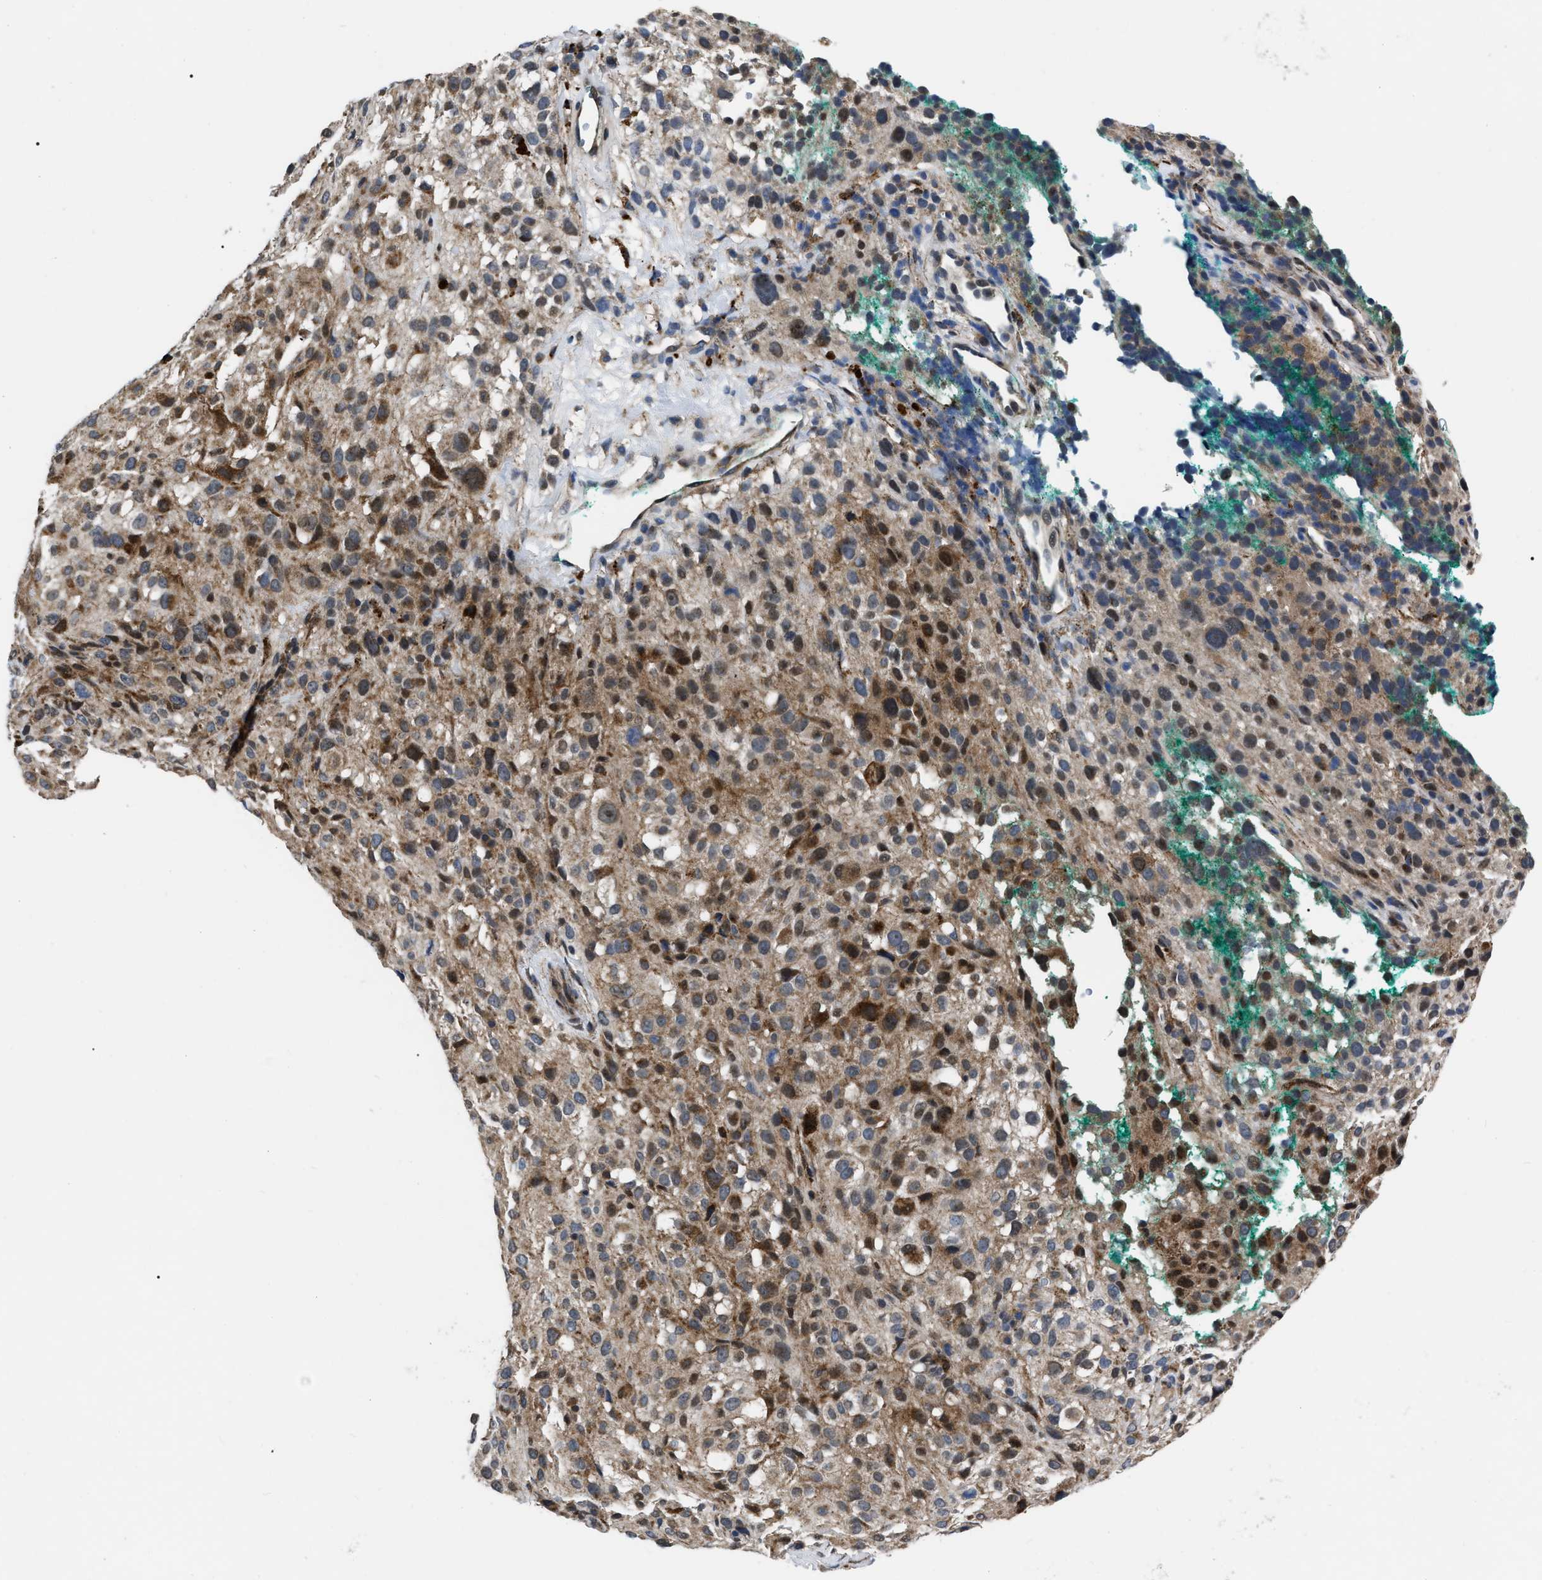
{"staining": {"intensity": "moderate", "quantity": ">75%", "location": "cytoplasmic/membranous,nuclear"}, "tissue": "melanoma", "cell_type": "Tumor cells", "image_type": "cancer", "snomed": [{"axis": "morphology", "description": "Necrosis, NOS"}, {"axis": "morphology", "description": "Malignant melanoma, NOS"}, {"axis": "topography", "description": "Skin"}], "caption": "Tumor cells show medium levels of moderate cytoplasmic/membranous and nuclear positivity in approximately >75% of cells in malignant melanoma. Using DAB (3,3'-diaminobenzidine) (brown) and hematoxylin (blue) stains, captured at high magnification using brightfield microscopy.", "gene": "PPWD1", "patient": {"sex": "female", "age": 87}}